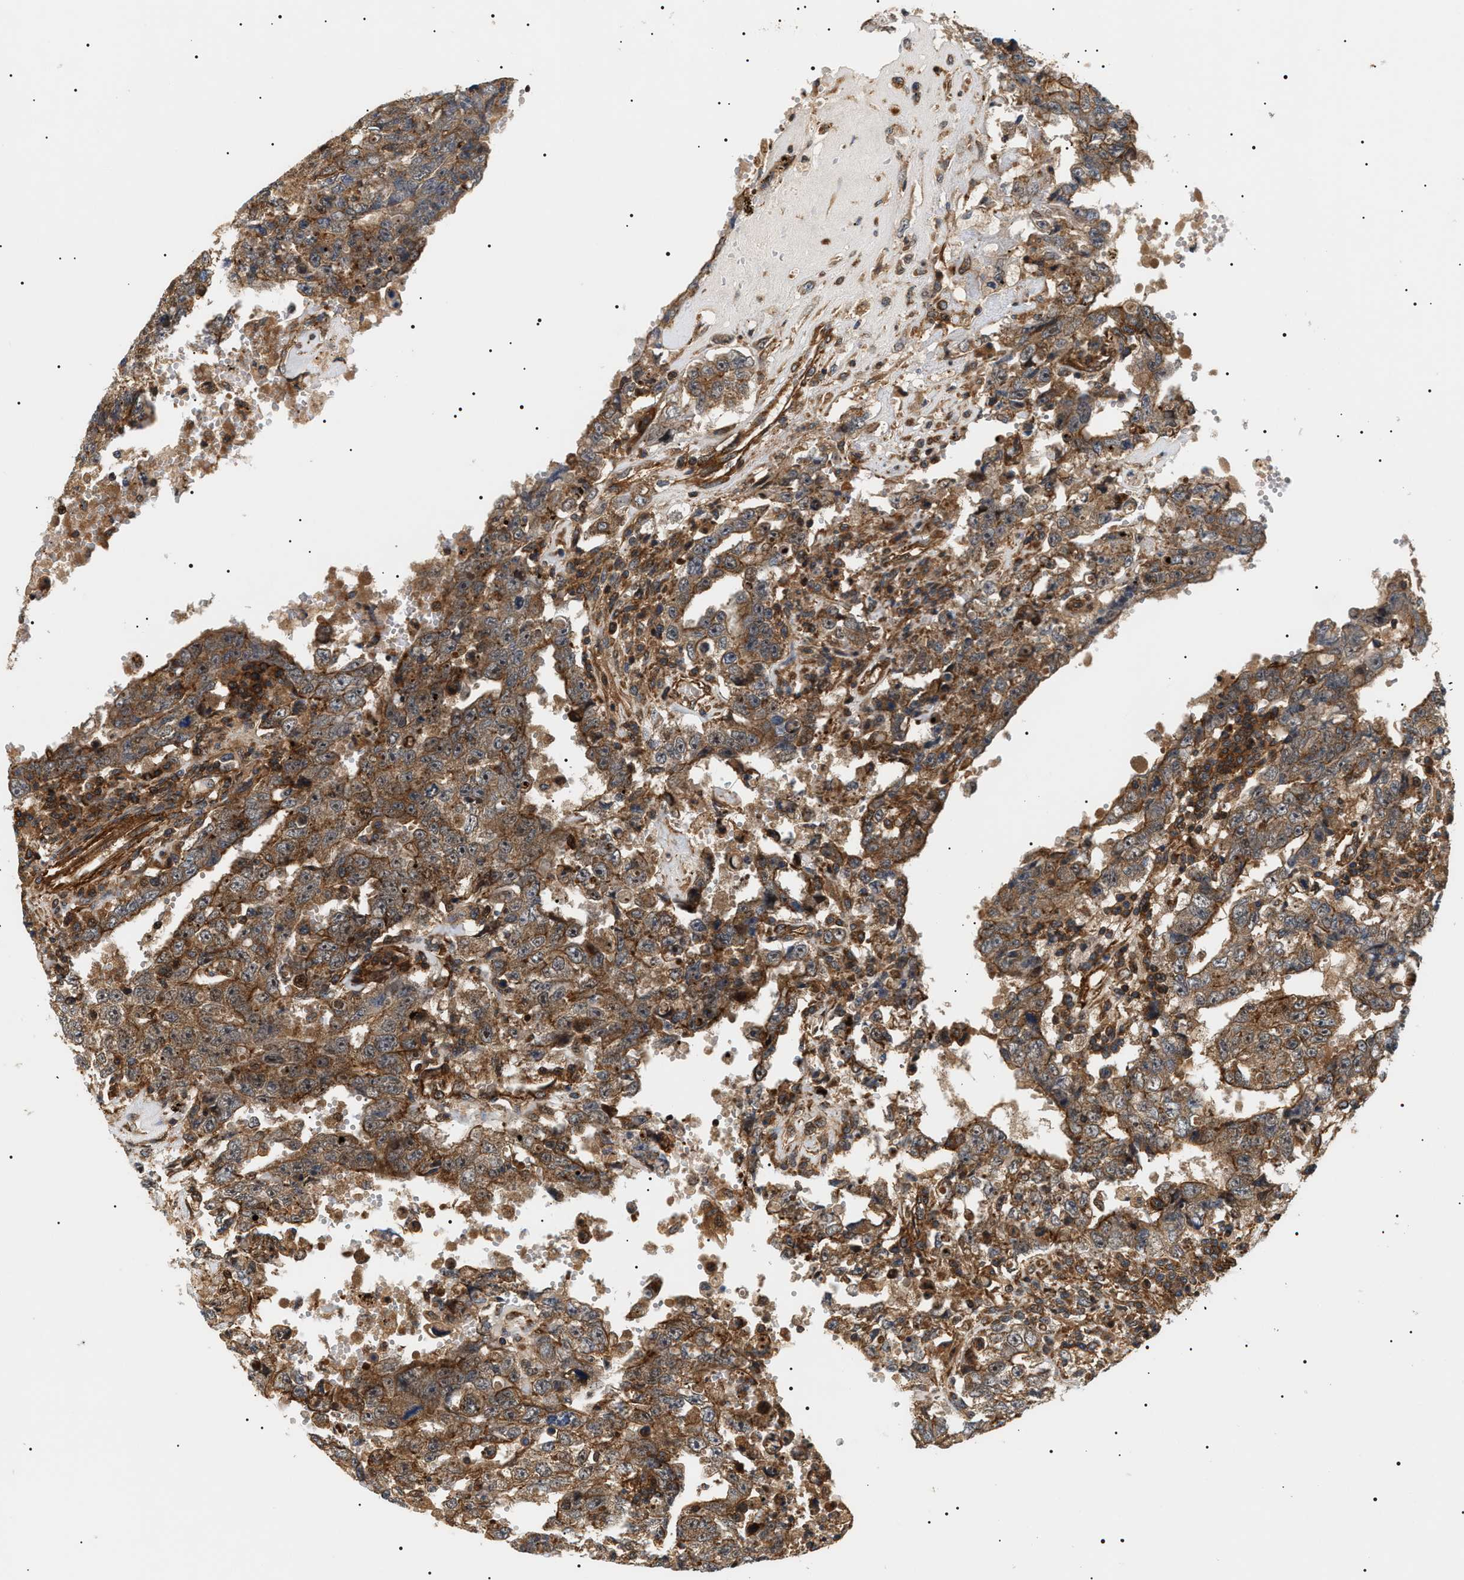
{"staining": {"intensity": "weak", "quantity": ">75%", "location": "cytoplasmic/membranous"}, "tissue": "testis cancer", "cell_type": "Tumor cells", "image_type": "cancer", "snomed": [{"axis": "morphology", "description": "Carcinoma, Embryonal, NOS"}, {"axis": "topography", "description": "Testis"}], "caption": "Testis cancer (embryonal carcinoma) stained with DAB (3,3'-diaminobenzidine) IHC demonstrates low levels of weak cytoplasmic/membranous staining in approximately >75% of tumor cells.", "gene": "SH3GLB2", "patient": {"sex": "male", "age": 26}}